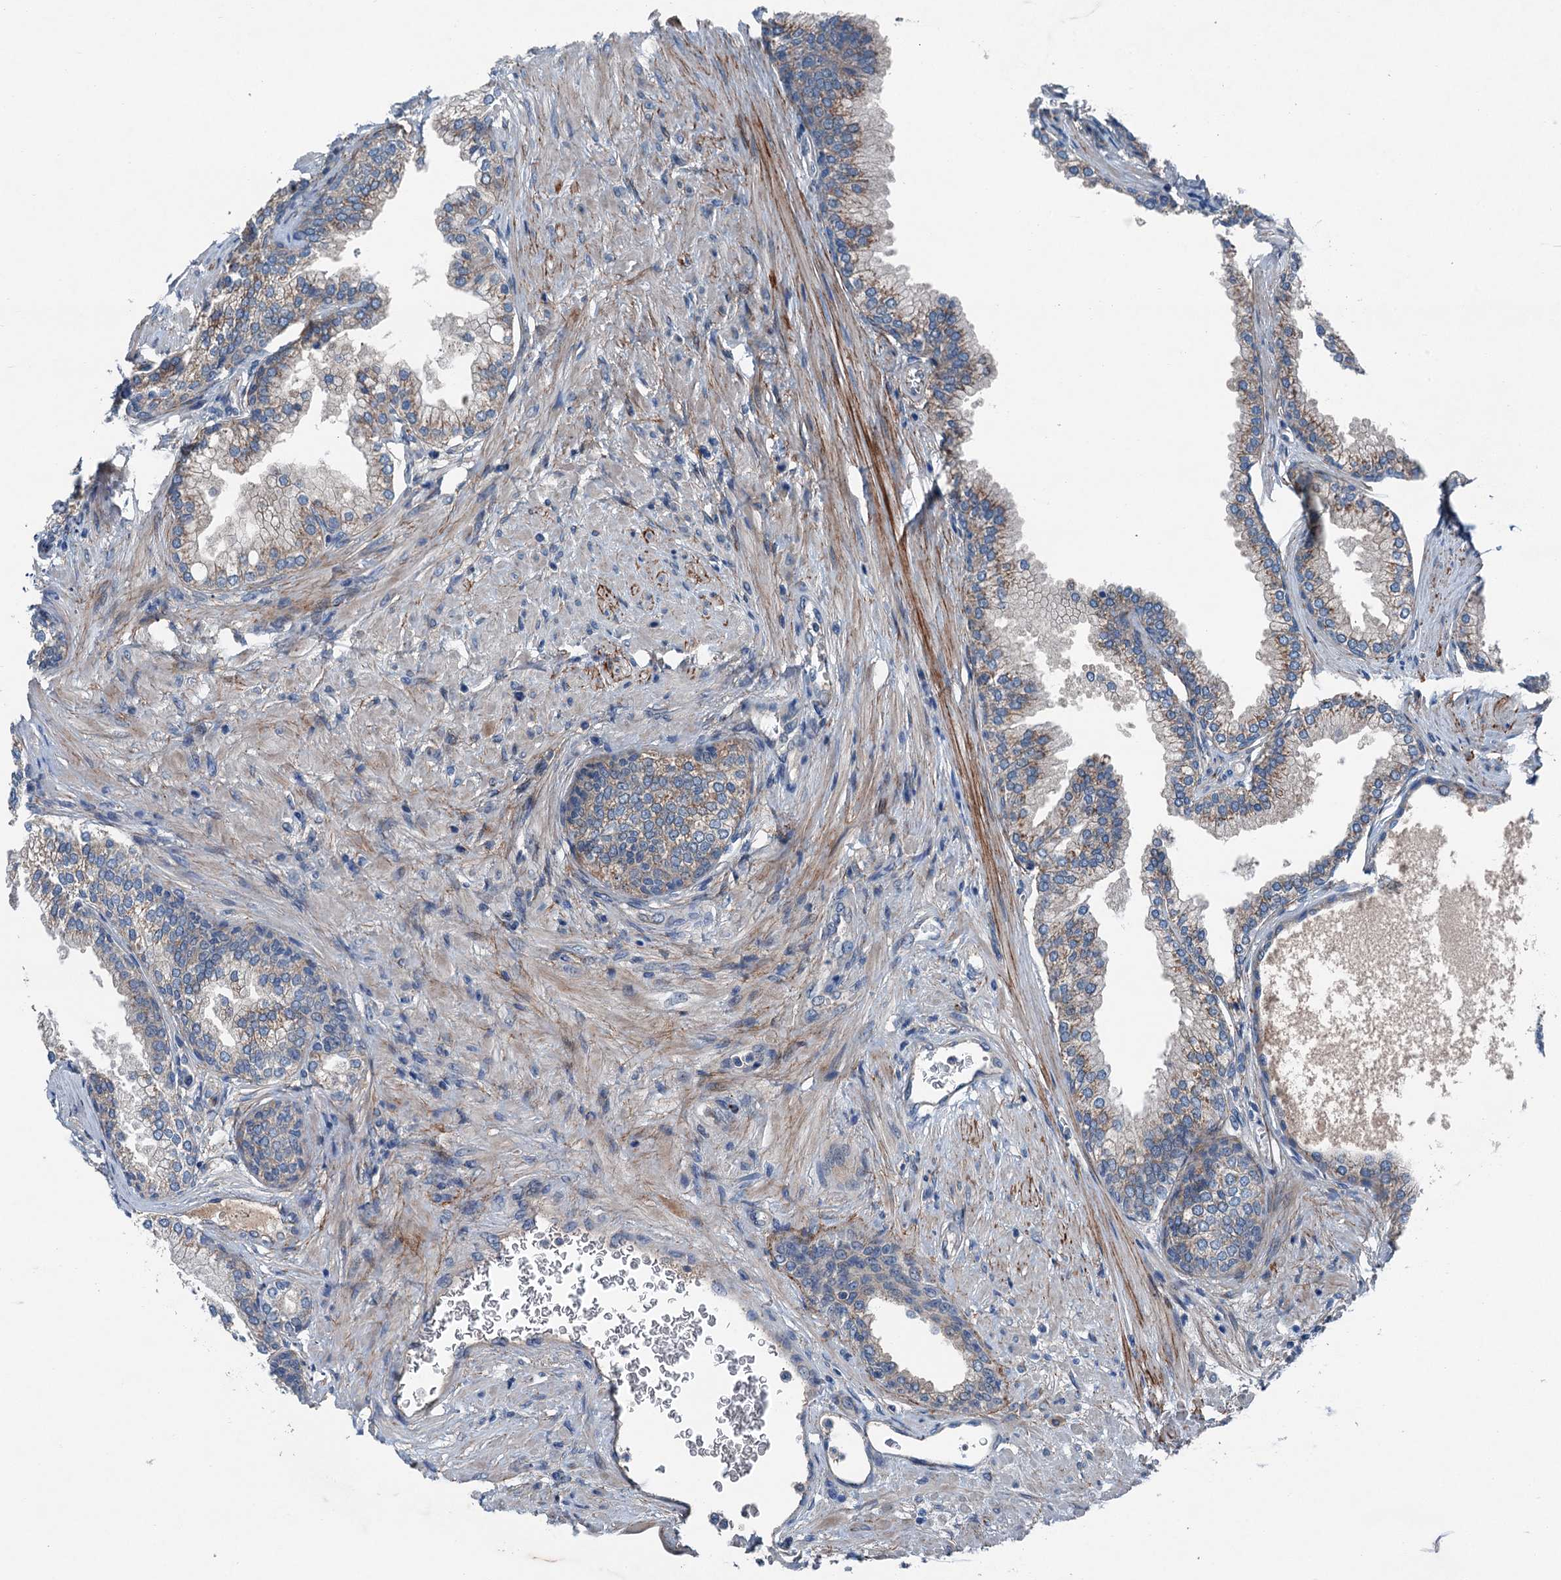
{"staining": {"intensity": "moderate", "quantity": ">75%", "location": "cytoplasmic/membranous"}, "tissue": "prostate", "cell_type": "Glandular cells", "image_type": "normal", "snomed": [{"axis": "morphology", "description": "Normal tissue, NOS"}, {"axis": "topography", "description": "Prostate"}], "caption": "The image exhibits a brown stain indicating the presence of a protein in the cytoplasmic/membranous of glandular cells in prostate. (brown staining indicates protein expression, while blue staining denotes nuclei).", "gene": "SLC2A10", "patient": {"sex": "male", "age": 76}}